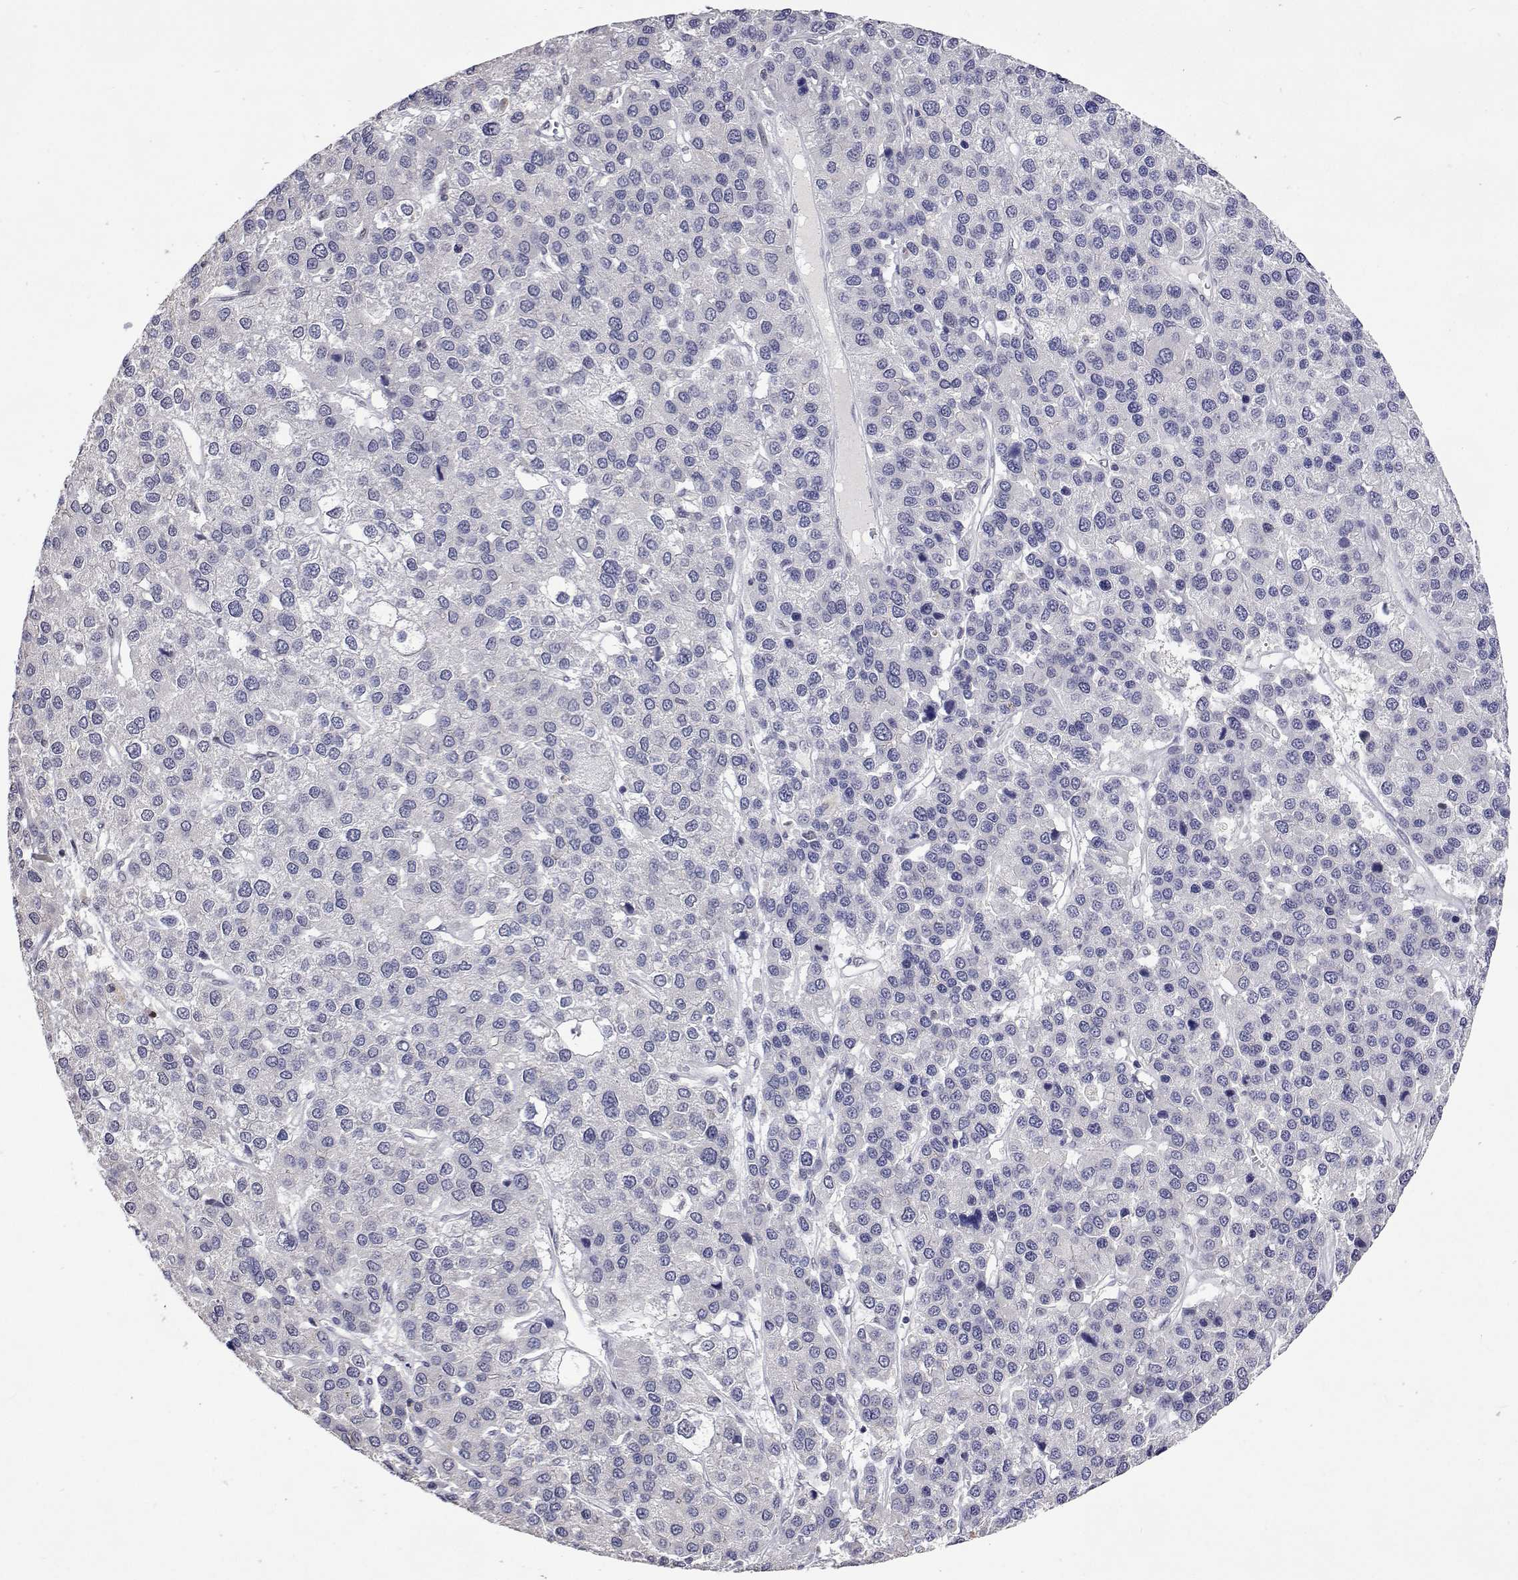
{"staining": {"intensity": "negative", "quantity": "none", "location": "none"}, "tissue": "liver cancer", "cell_type": "Tumor cells", "image_type": "cancer", "snomed": [{"axis": "morphology", "description": "Carcinoma, Hepatocellular, NOS"}, {"axis": "topography", "description": "Liver"}], "caption": "Tumor cells are negative for brown protein staining in hepatocellular carcinoma (liver).", "gene": "HNRNPA0", "patient": {"sex": "female", "age": 41}}